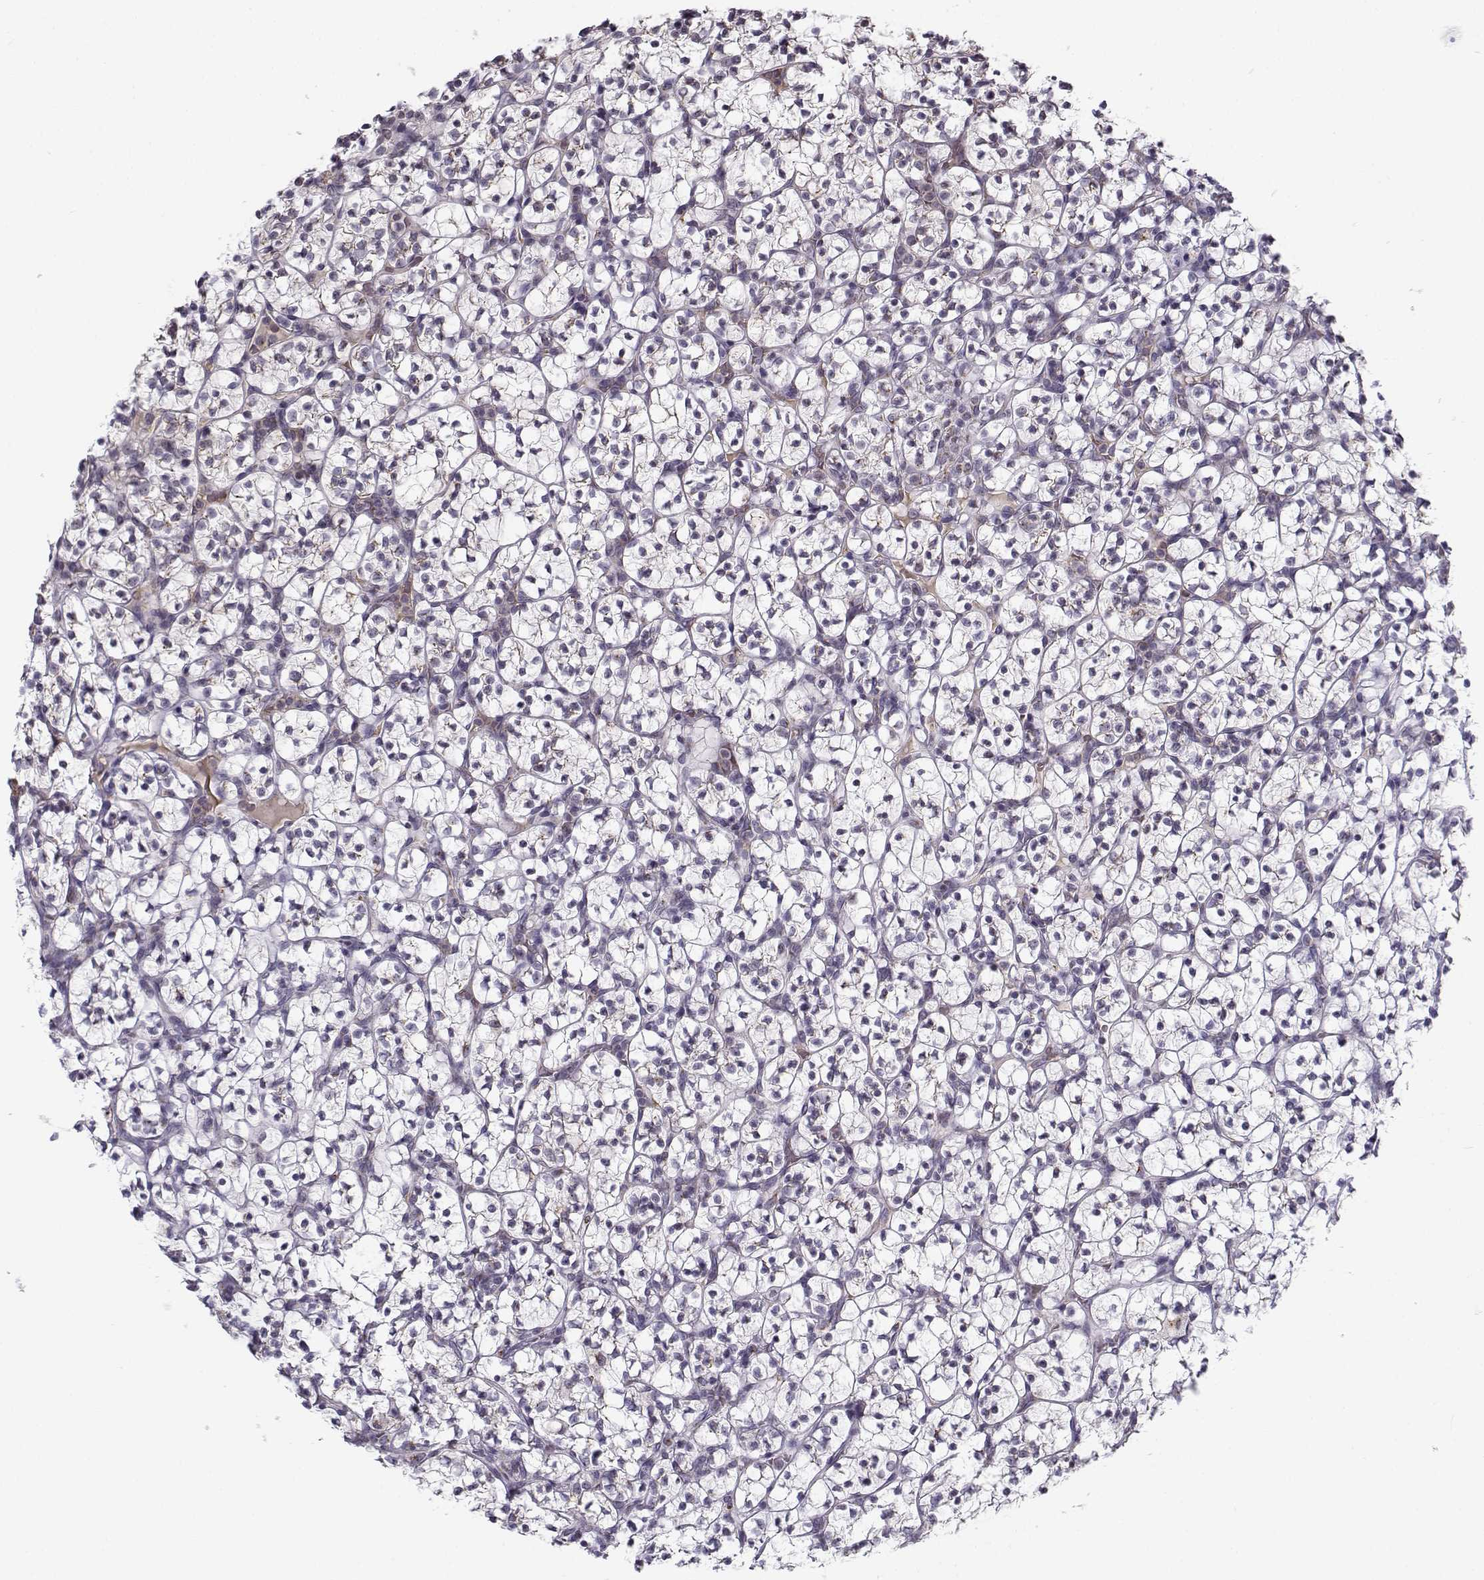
{"staining": {"intensity": "negative", "quantity": "none", "location": "none"}, "tissue": "renal cancer", "cell_type": "Tumor cells", "image_type": "cancer", "snomed": [{"axis": "morphology", "description": "Adenocarcinoma, NOS"}, {"axis": "topography", "description": "Kidney"}], "caption": "This is an IHC micrograph of human renal adenocarcinoma. There is no staining in tumor cells.", "gene": "SLC4A5", "patient": {"sex": "female", "age": 89}}